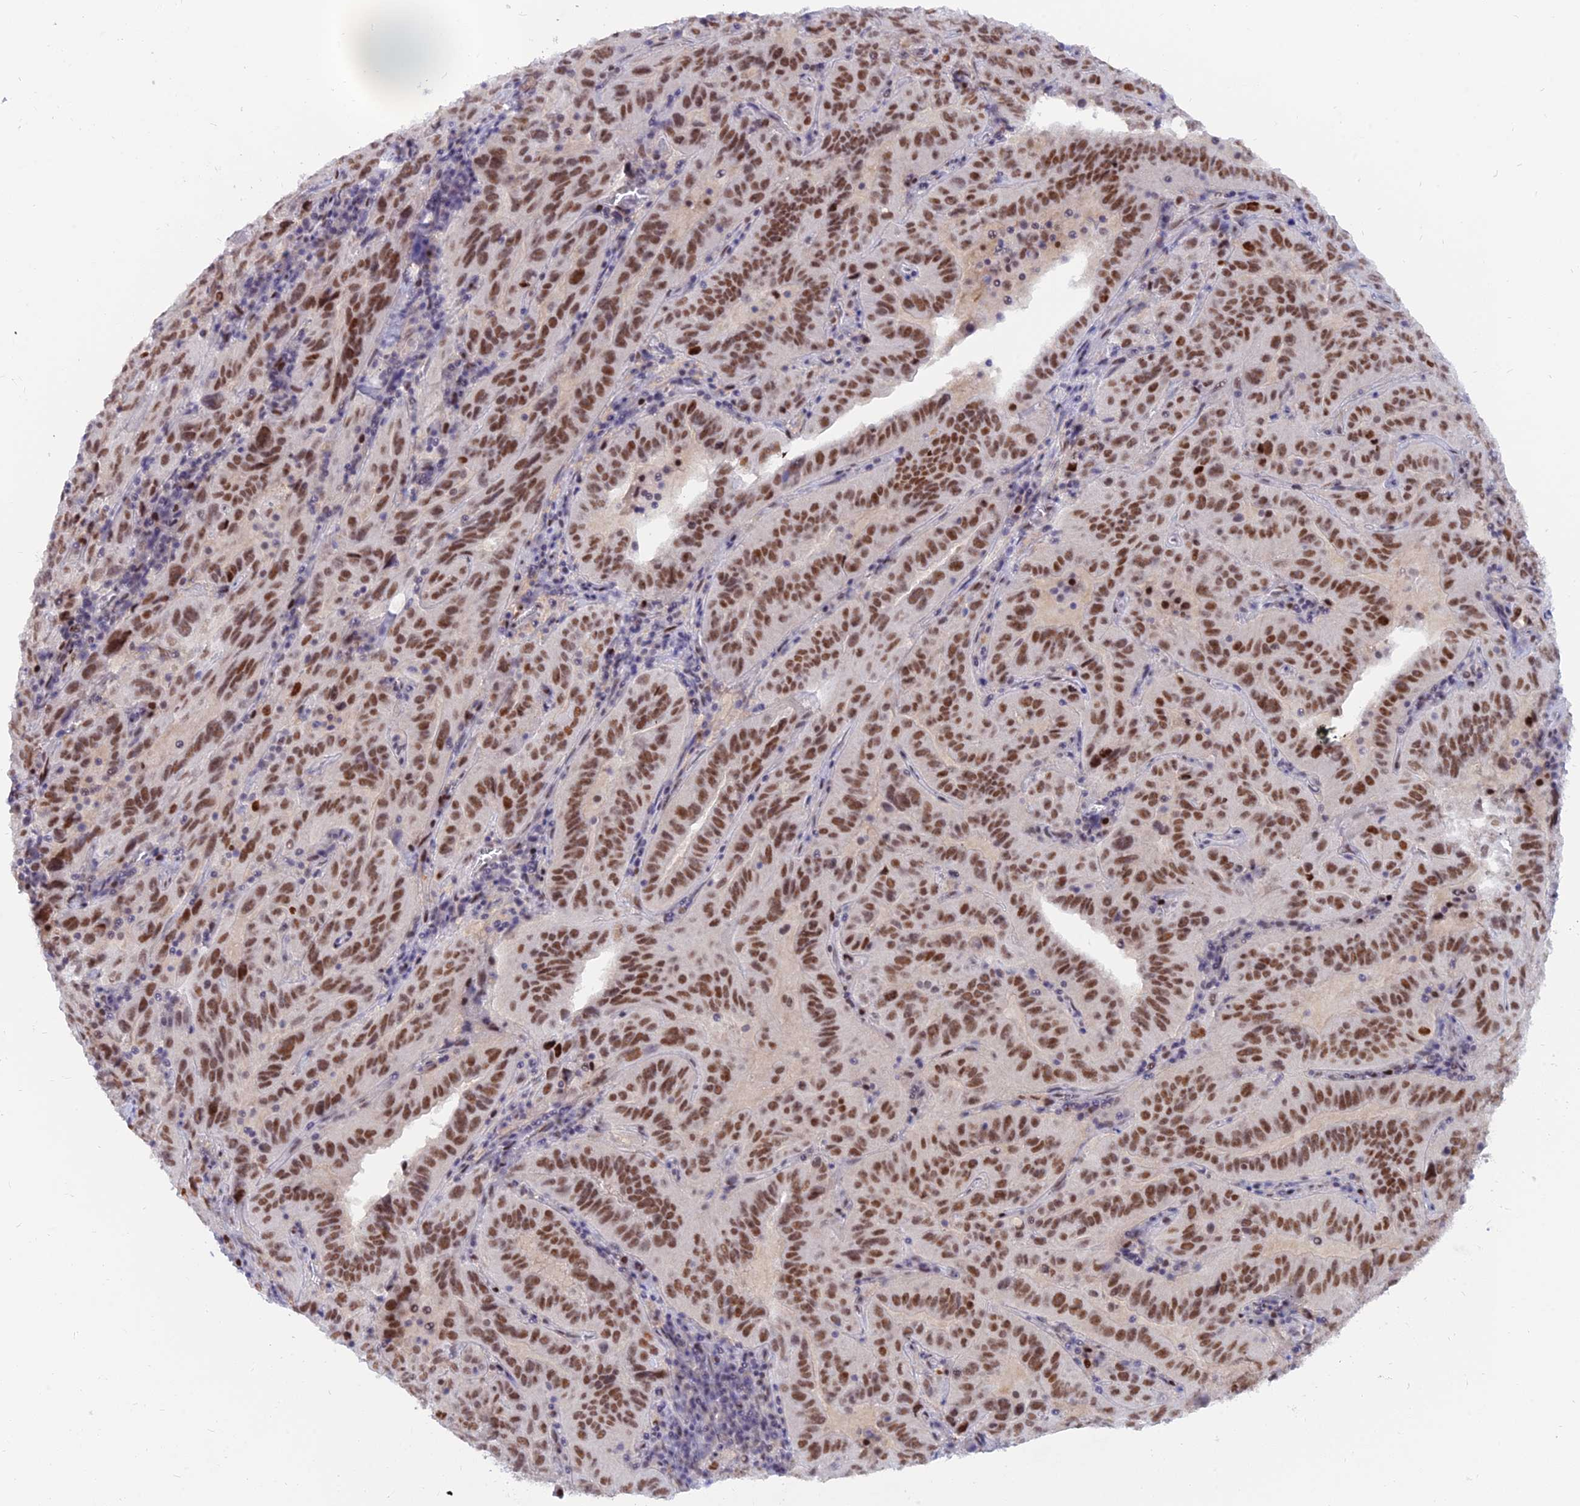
{"staining": {"intensity": "moderate", "quantity": ">75%", "location": "nuclear"}, "tissue": "pancreatic cancer", "cell_type": "Tumor cells", "image_type": "cancer", "snomed": [{"axis": "morphology", "description": "Adenocarcinoma, NOS"}, {"axis": "topography", "description": "Pancreas"}], "caption": "Brown immunohistochemical staining in adenocarcinoma (pancreatic) reveals moderate nuclear expression in about >75% of tumor cells.", "gene": "DPY30", "patient": {"sex": "male", "age": 63}}